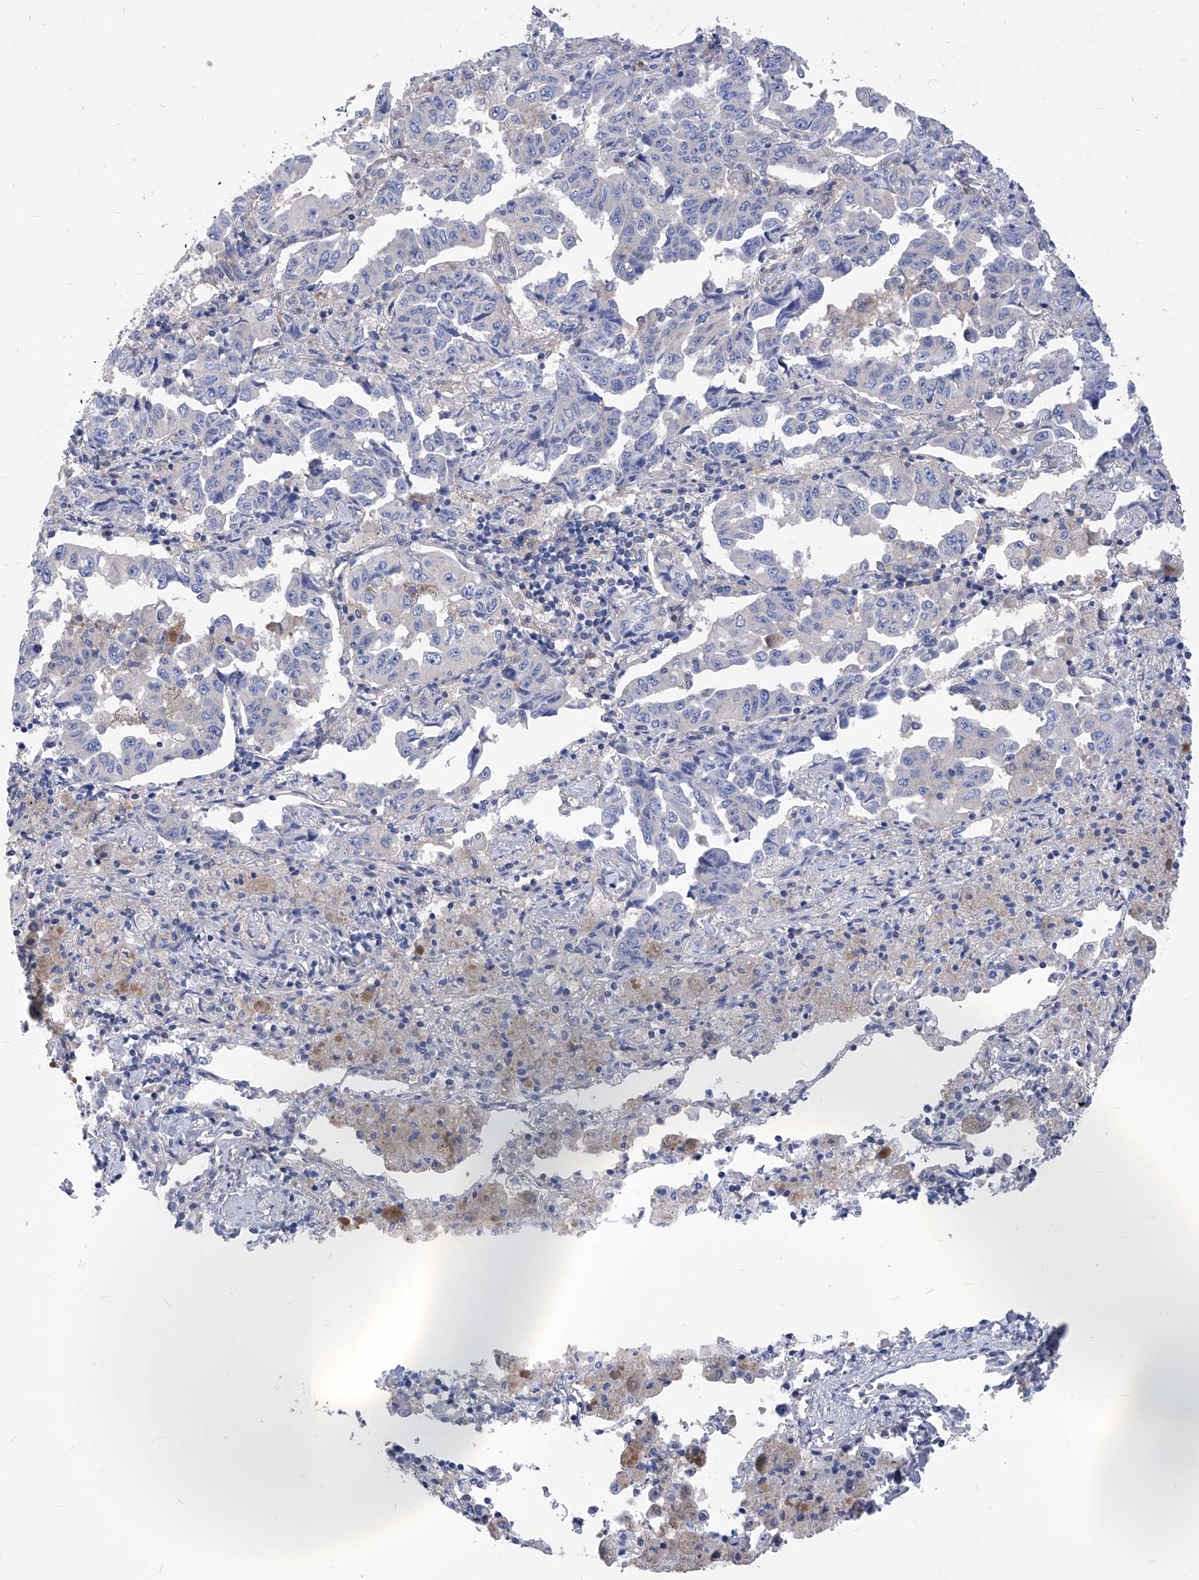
{"staining": {"intensity": "negative", "quantity": "none", "location": "none"}, "tissue": "lung cancer", "cell_type": "Tumor cells", "image_type": "cancer", "snomed": [{"axis": "morphology", "description": "Adenocarcinoma, NOS"}, {"axis": "topography", "description": "Lung"}], "caption": "IHC image of lung cancer (adenocarcinoma) stained for a protein (brown), which reveals no expression in tumor cells. (Brightfield microscopy of DAB immunohistochemistry at high magnification).", "gene": "XPNPEP1", "patient": {"sex": "female", "age": 51}}